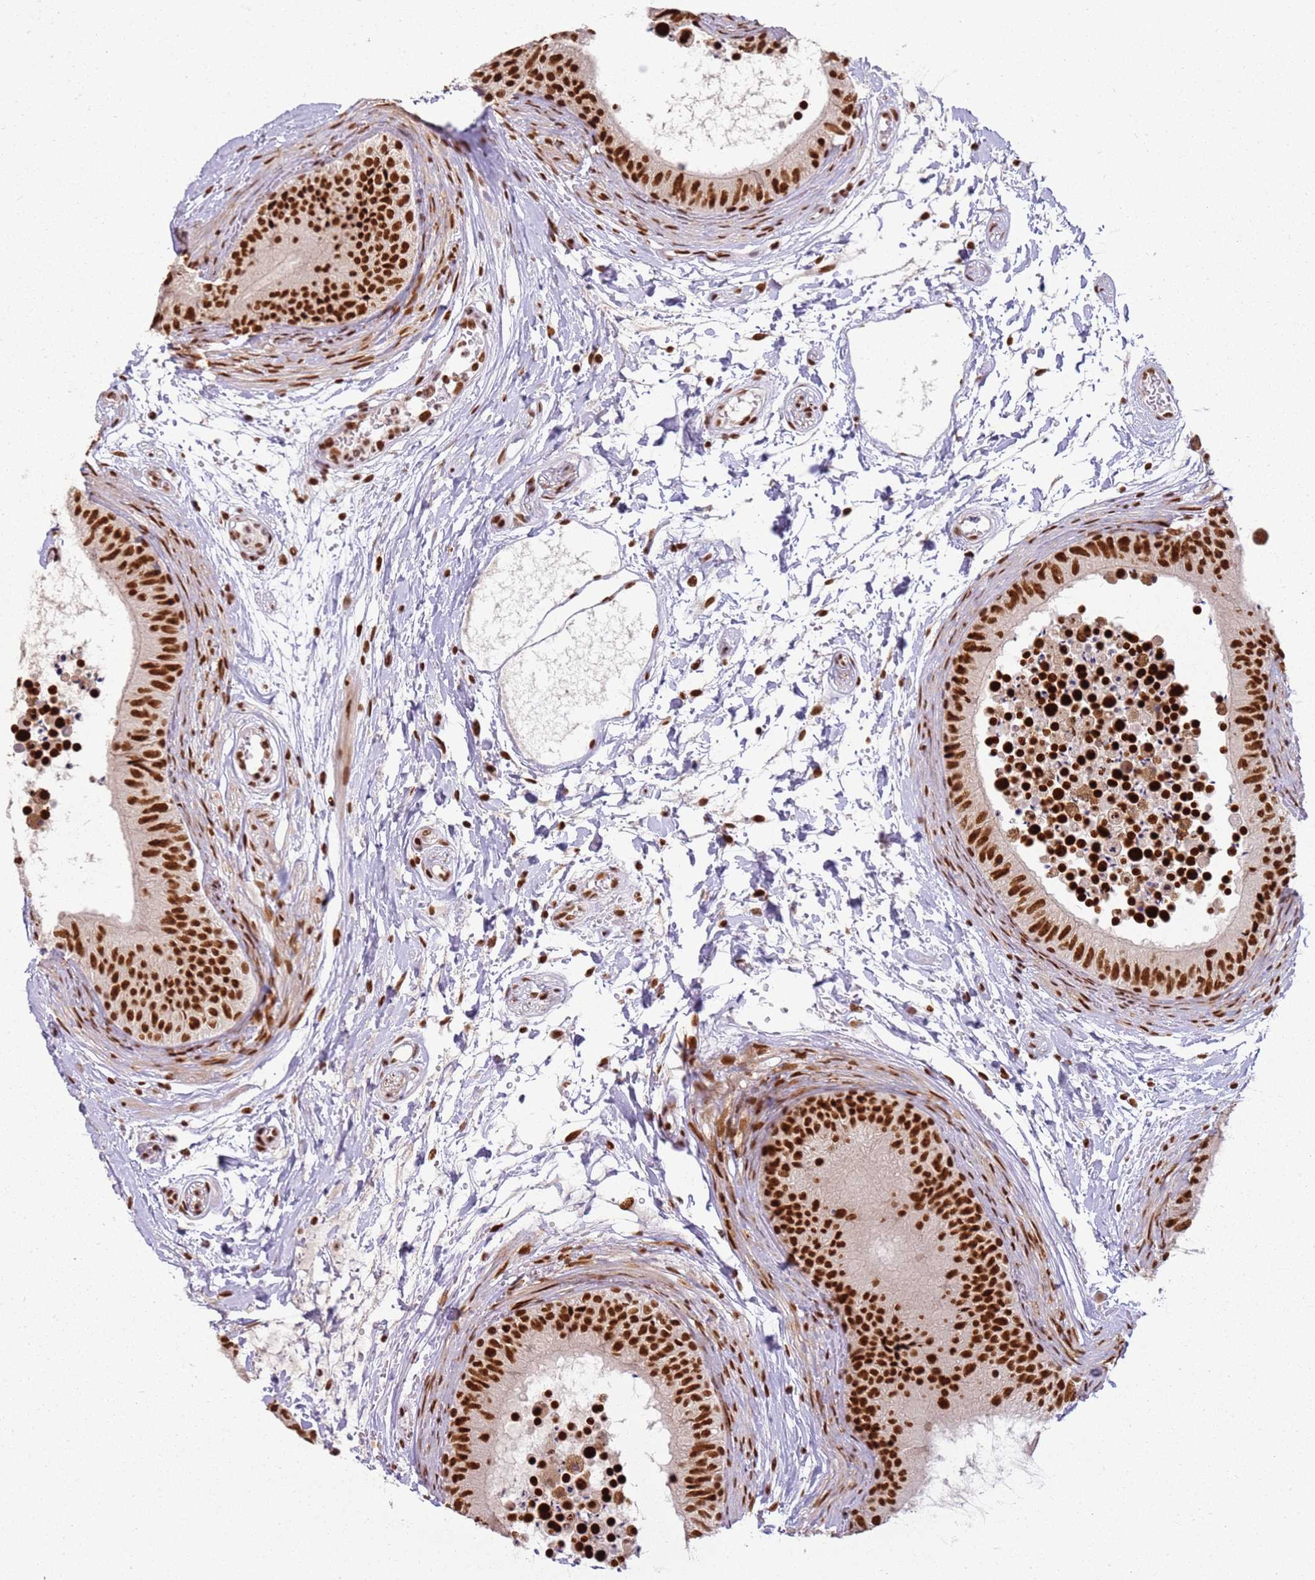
{"staining": {"intensity": "strong", "quantity": ">75%", "location": "nuclear"}, "tissue": "epididymis", "cell_type": "Glandular cells", "image_type": "normal", "snomed": [{"axis": "morphology", "description": "Normal tissue, NOS"}, {"axis": "topography", "description": "Epididymis"}], "caption": "Protein staining shows strong nuclear expression in approximately >75% of glandular cells in unremarkable epididymis.", "gene": "TENT4A", "patient": {"sex": "male", "age": 15}}